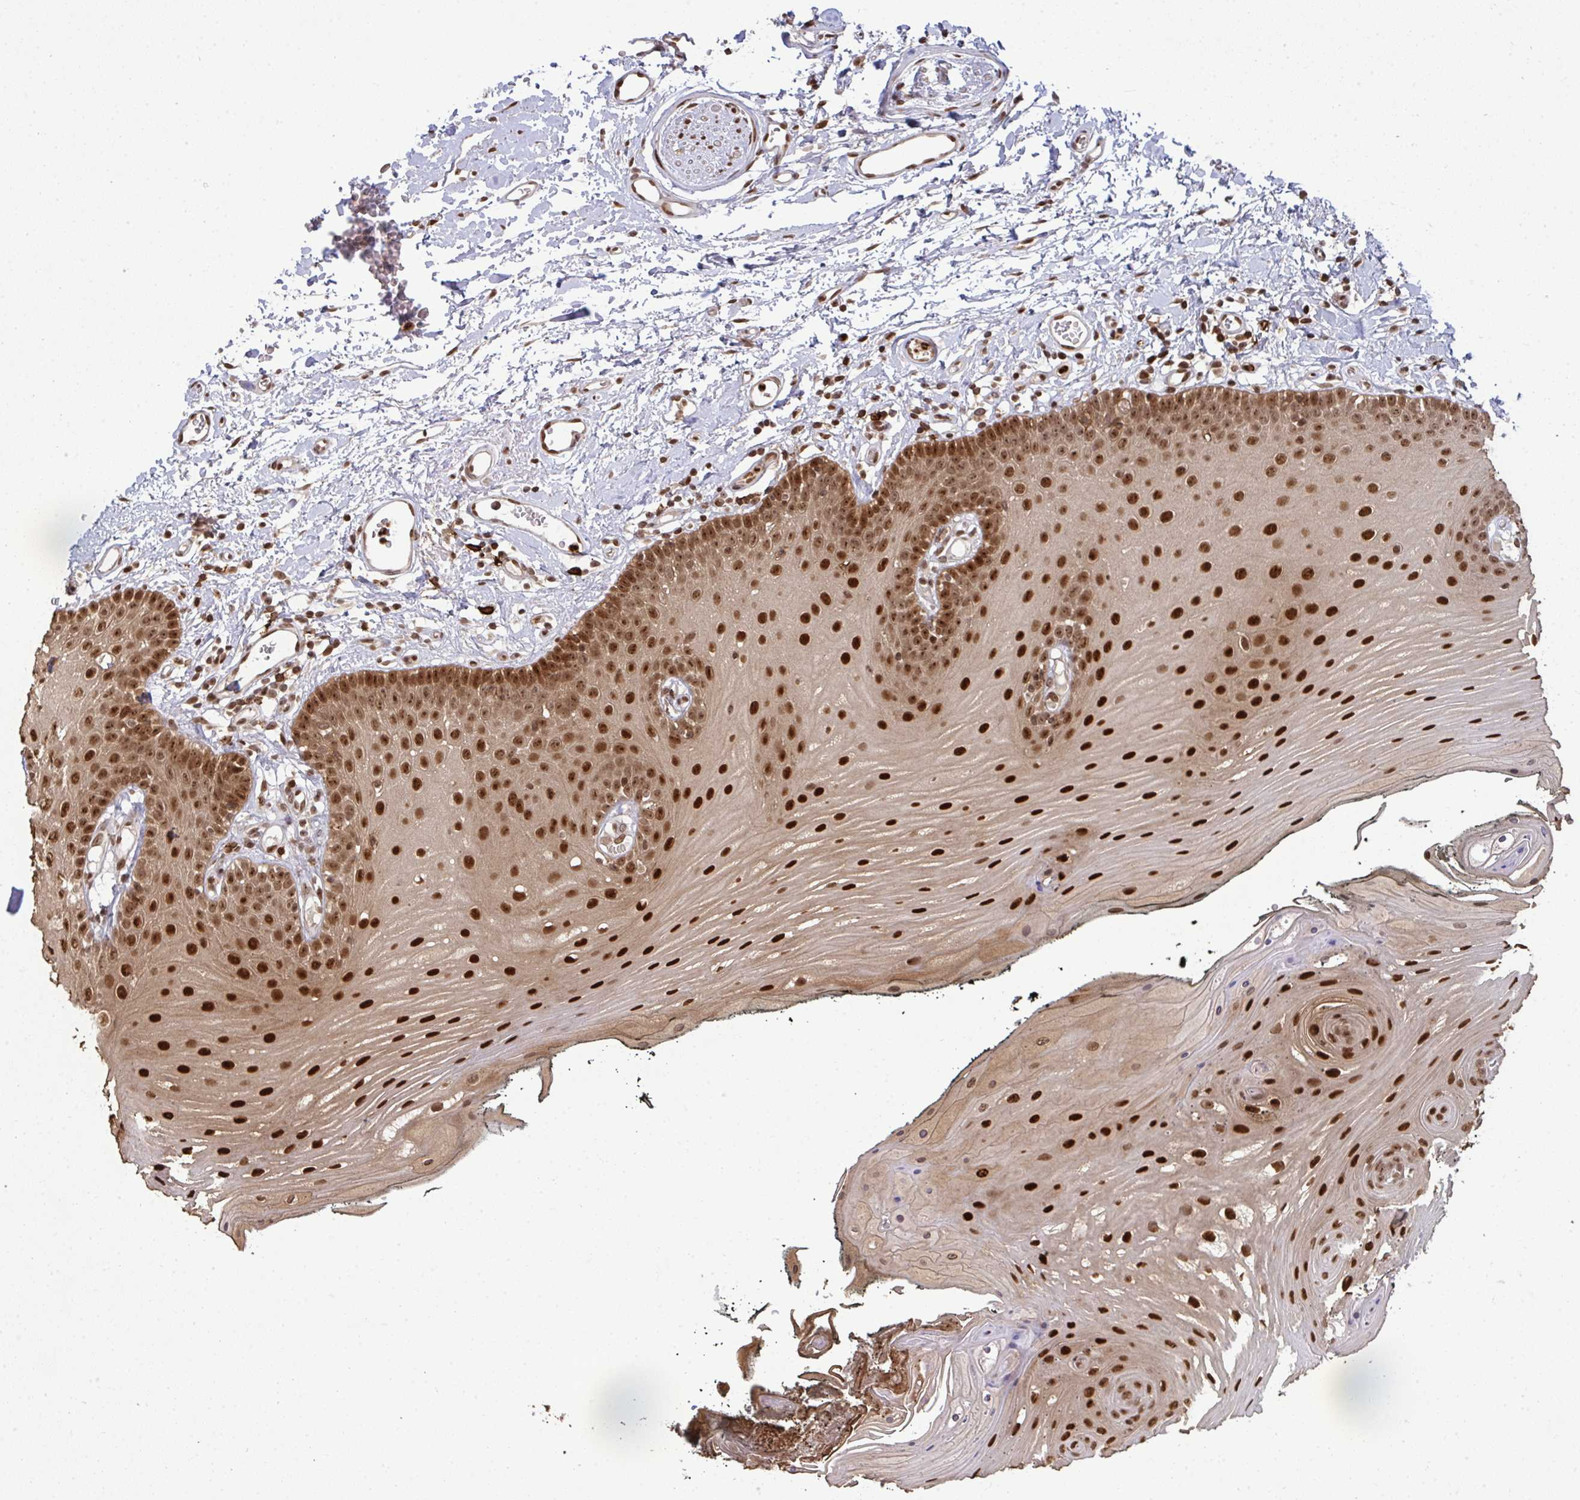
{"staining": {"intensity": "strong", "quantity": ">75%", "location": "nuclear"}, "tissue": "oral mucosa", "cell_type": "Squamous epithelial cells", "image_type": "normal", "snomed": [{"axis": "morphology", "description": "Normal tissue, NOS"}, {"axis": "morphology", "description": "Squamous cell carcinoma, NOS"}, {"axis": "topography", "description": "Oral tissue"}, {"axis": "topography", "description": "Head-Neck"}], "caption": "Normal oral mucosa reveals strong nuclear positivity in approximately >75% of squamous epithelial cells (DAB IHC with brightfield microscopy, high magnification)..", "gene": "UXT", "patient": {"sex": "female", "age": 81}}